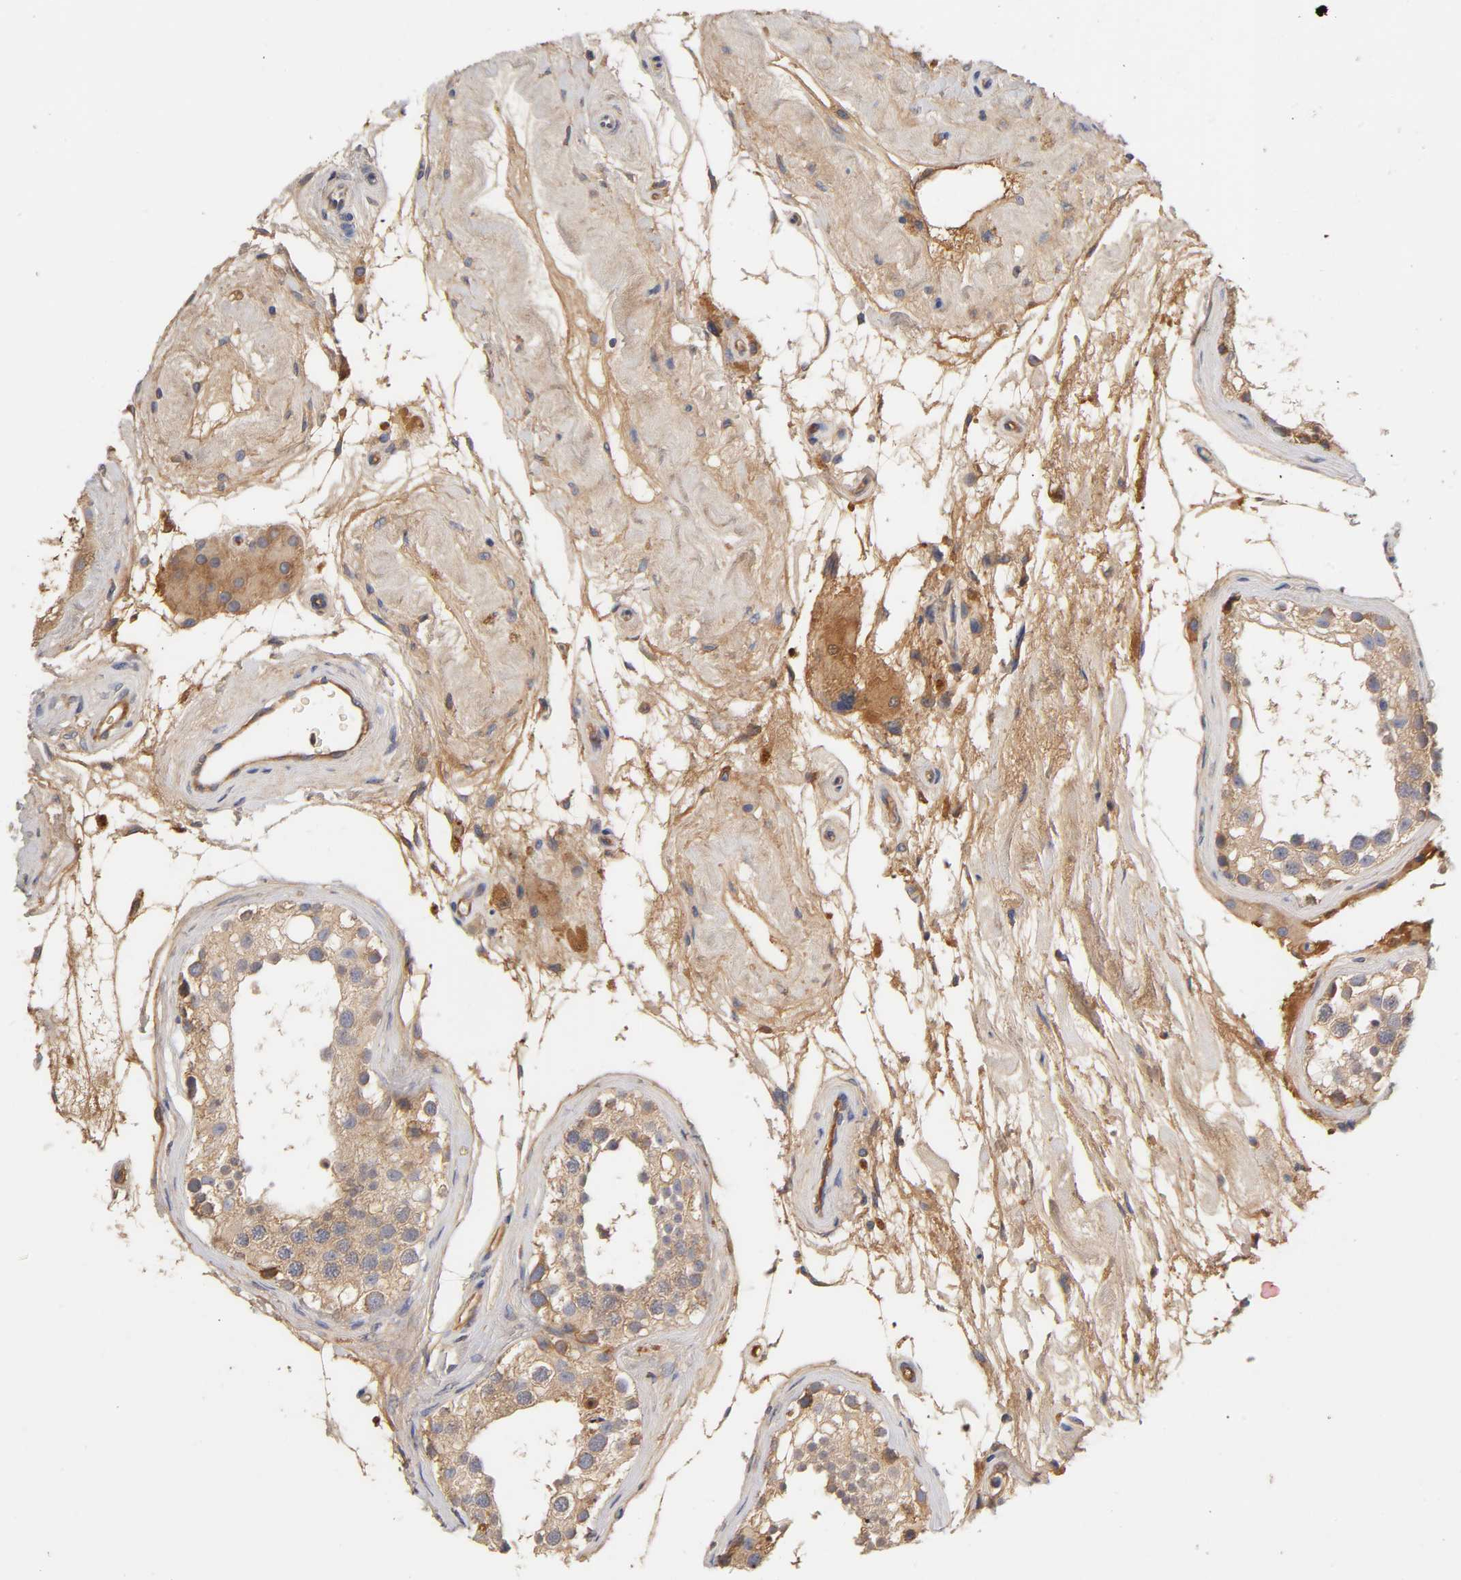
{"staining": {"intensity": "moderate", "quantity": ">75%", "location": "cytoplasmic/membranous"}, "tissue": "testis", "cell_type": "Cells in seminiferous ducts", "image_type": "normal", "snomed": [{"axis": "morphology", "description": "Normal tissue, NOS"}, {"axis": "topography", "description": "Testis"}], "caption": "Cells in seminiferous ducts show medium levels of moderate cytoplasmic/membranous expression in approximately >75% of cells in benign human testis.", "gene": "RPS29", "patient": {"sex": "male", "age": 68}}